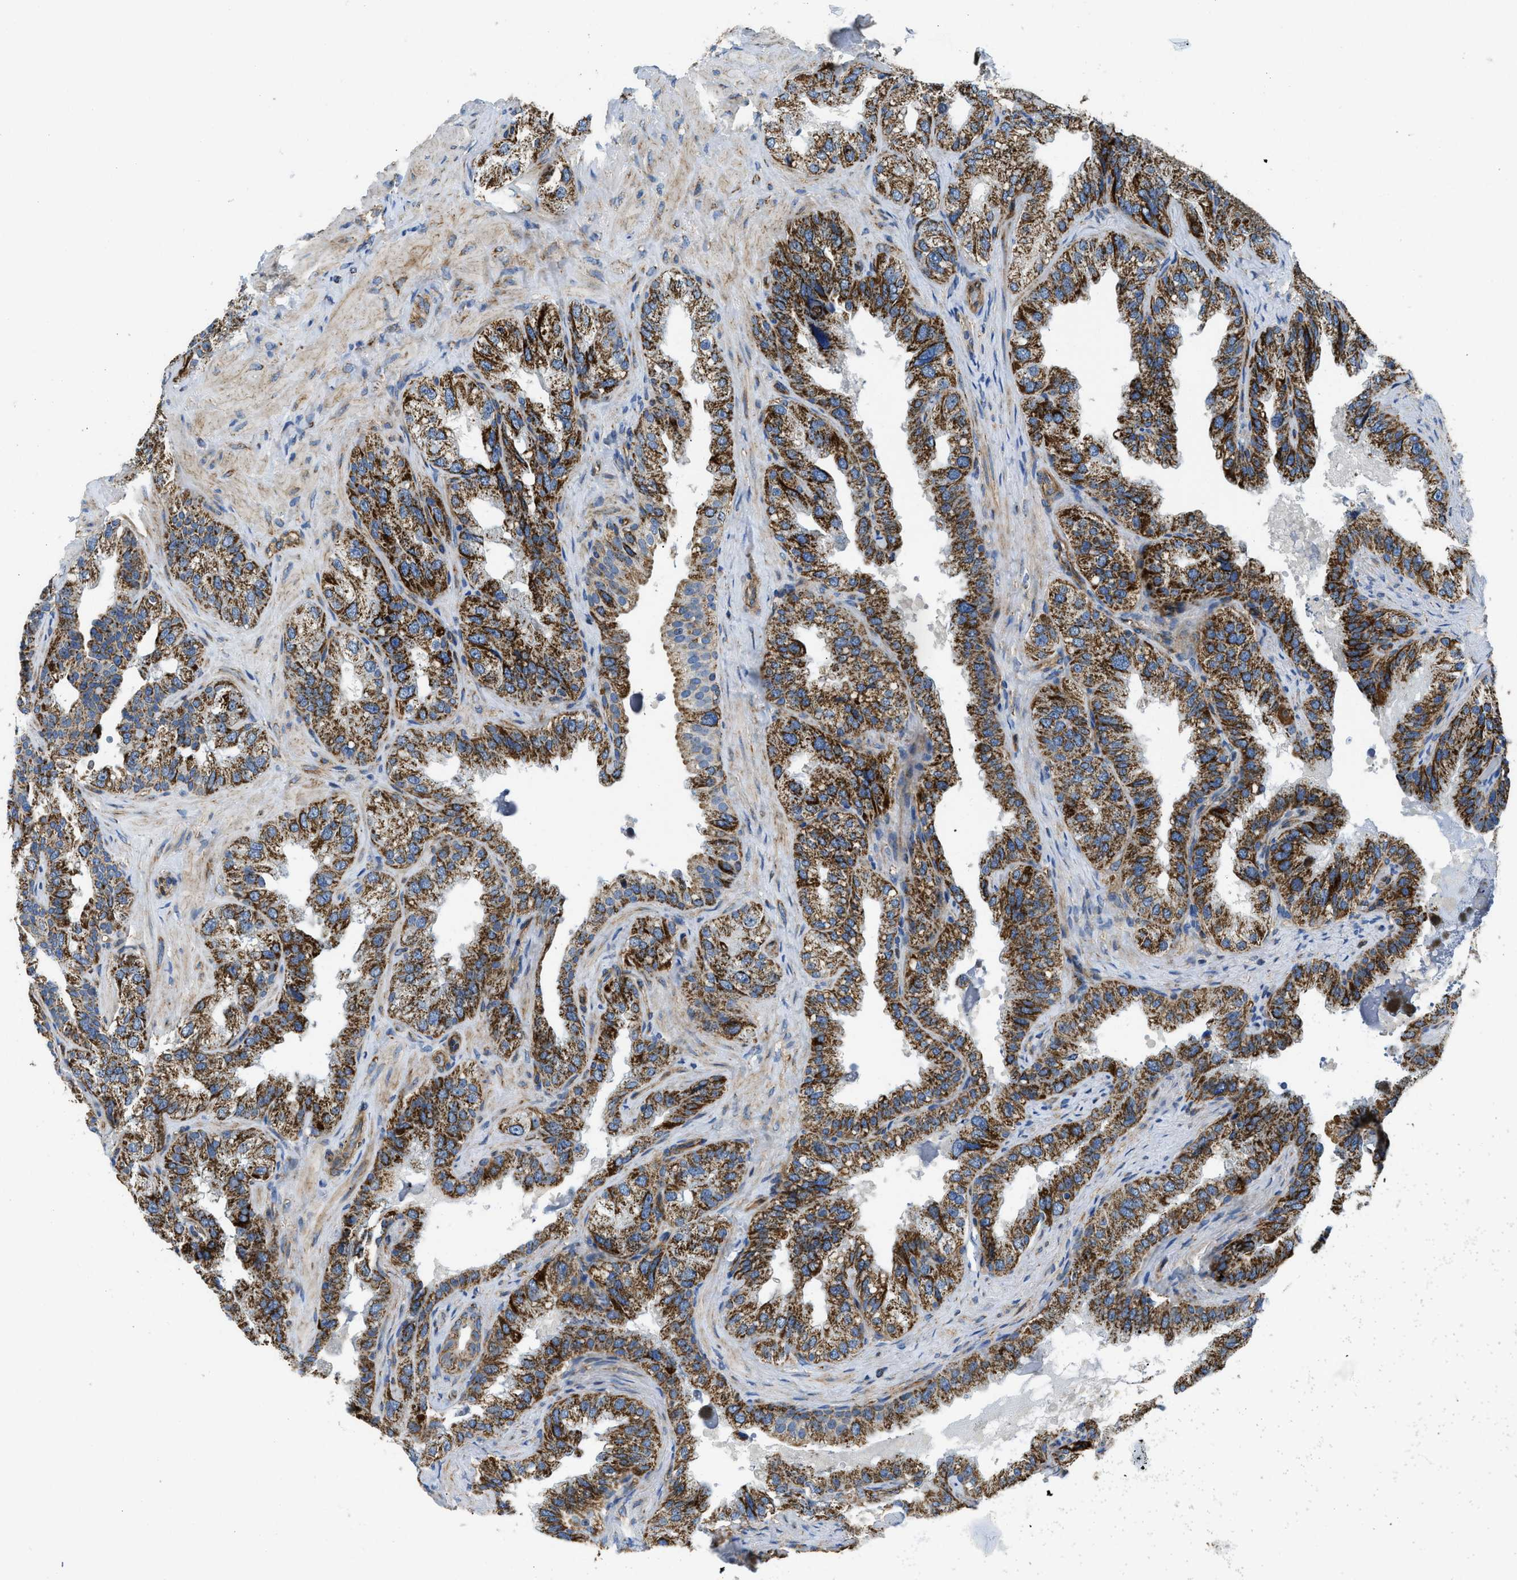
{"staining": {"intensity": "moderate", "quantity": ">75%", "location": "cytoplasmic/membranous"}, "tissue": "seminal vesicle", "cell_type": "Glandular cells", "image_type": "normal", "snomed": [{"axis": "morphology", "description": "Normal tissue, NOS"}, {"axis": "topography", "description": "Seminal veicle"}], "caption": "The micrograph demonstrates staining of normal seminal vesicle, revealing moderate cytoplasmic/membranous protein staining (brown color) within glandular cells.", "gene": "STK33", "patient": {"sex": "male", "age": 68}}